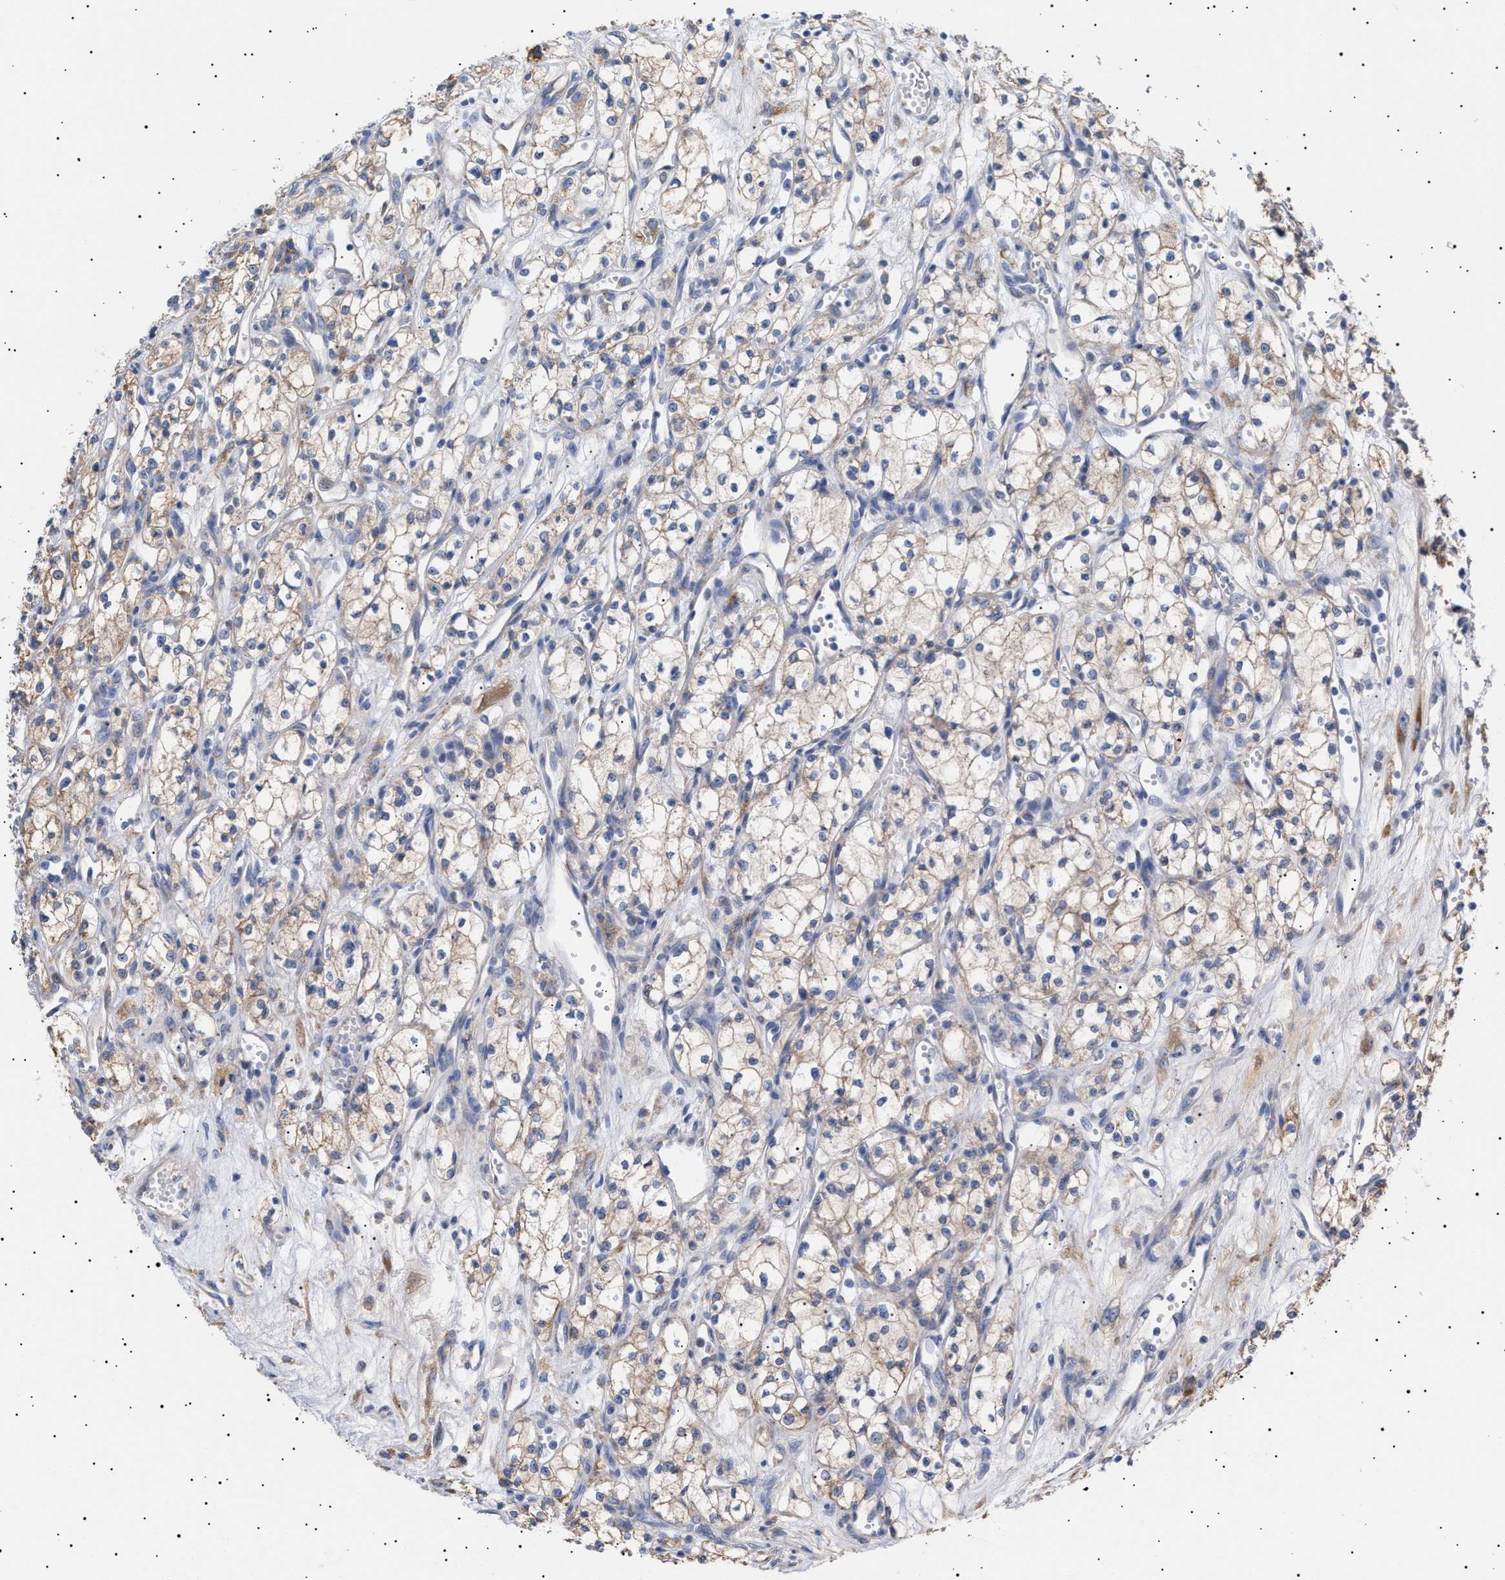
{"staining": {"intensity": "weak", "quantity": ">75%", "location": "cytoplasmic/membranous"}, "tissue": "renal cancer", "cell_type": "Tumor cells", "image_type": "cancer", "snomed": [{"axis": "morphology", "description": "Adenocarcinoma, NOS"}, {"axis": "topography", "description": "Kidney"}], "caption": "This is an image of immunohistochemistry (IHC) staining of renal adenocarcinoma, which shows weak positivity in the cytoplasmic/membranous of tumor cells.", "gene": "ERCC6L2", "patient": {"sex": "male", "age": 59}}